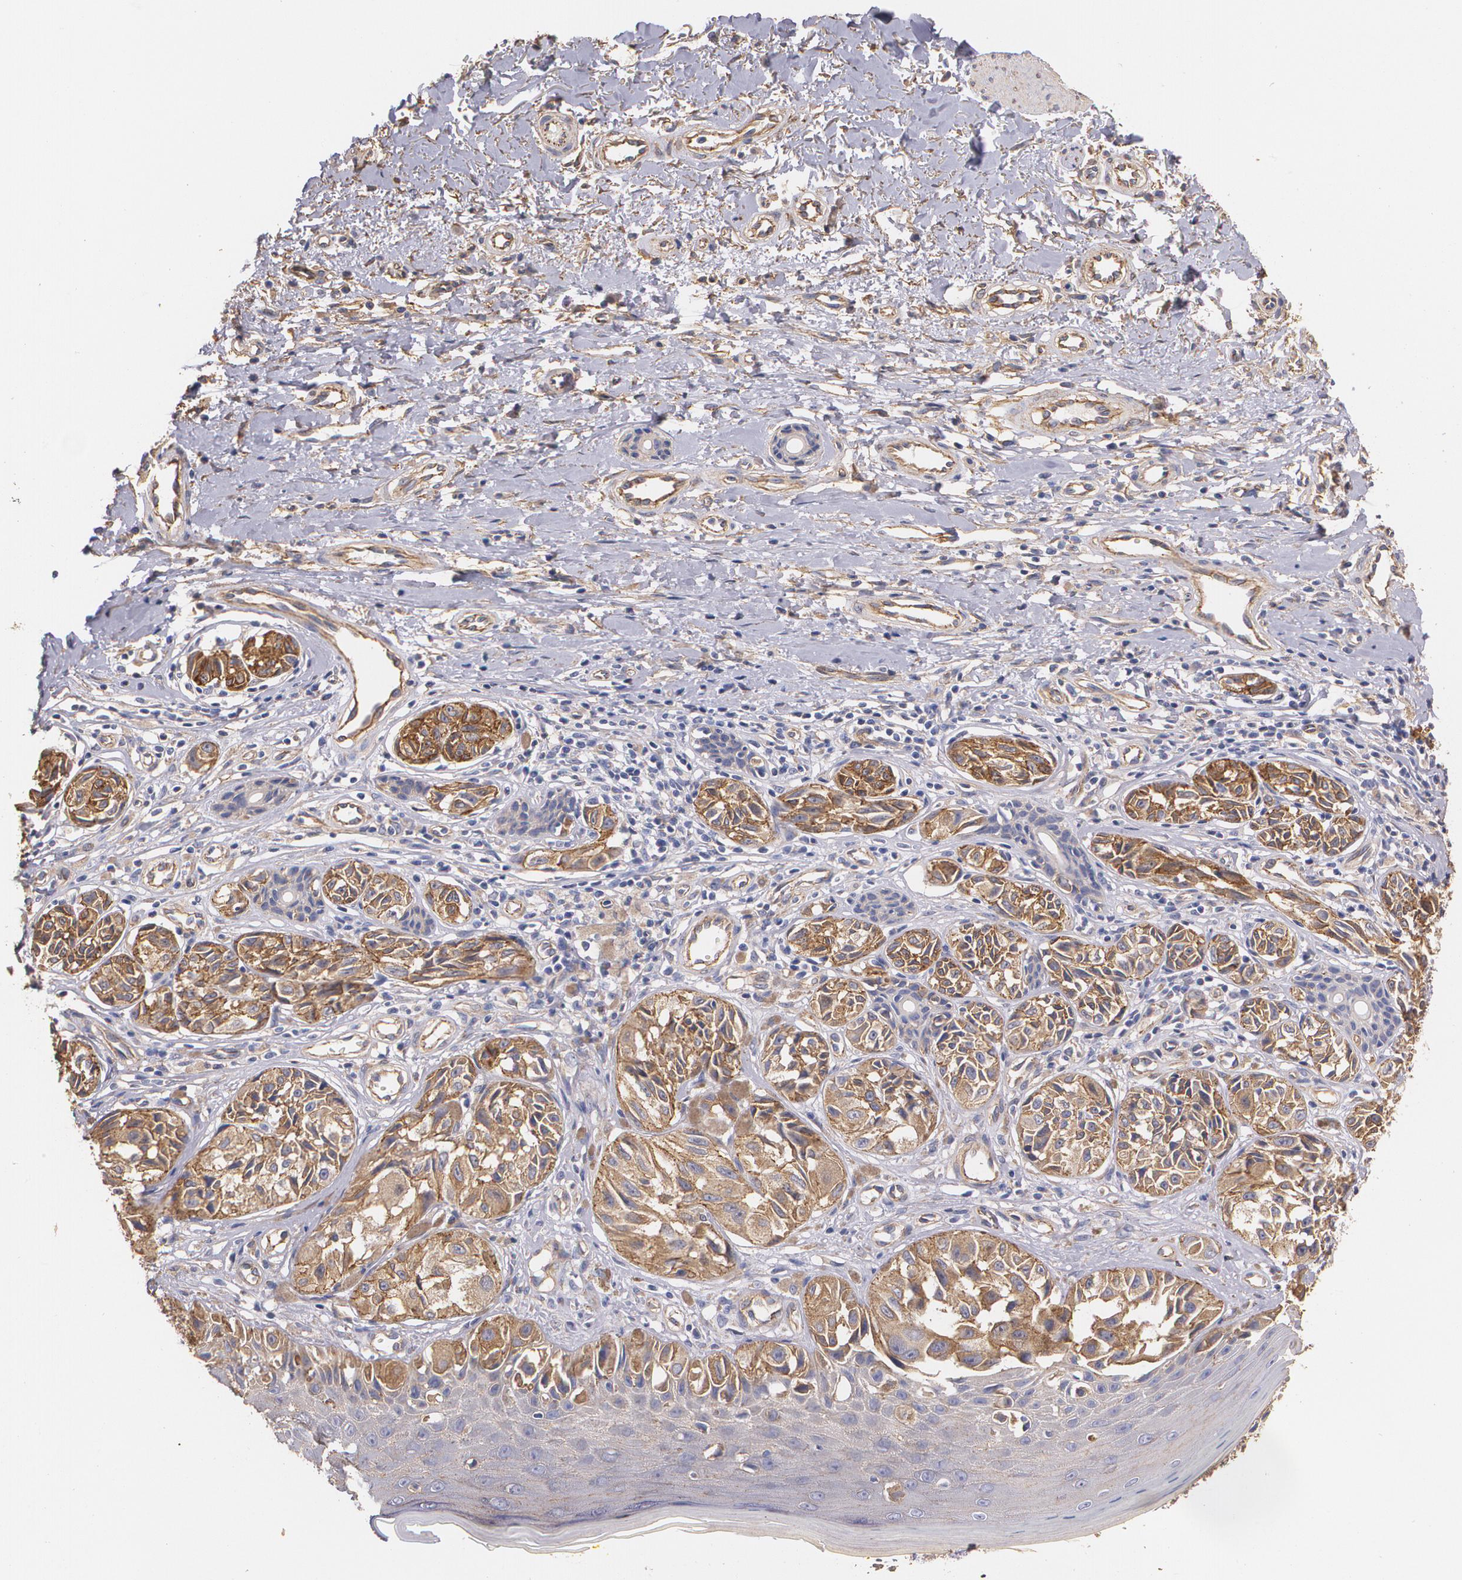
{"staining": {"intensity": "strong", "quantity": ">75%", "location": "cytoplasmic/membranous"}, "tissue": "melanoma", "cell_type": "Tumor cells", "image_type": "cancer", "snomed": [{"axis": "morphology", "description": "Malignant melanoma, NOS"}, {"axis": "topography", "description": "Skin"}], "caption": "Strong cytoplasmic/membranous expression is seen in about >75% of tumor cells in malignant melanoma. (Brightfield microscopy of DAB IHC at high magnification).", "gene": "TJP1", "patient": {"sex": "male", "age": 67}}